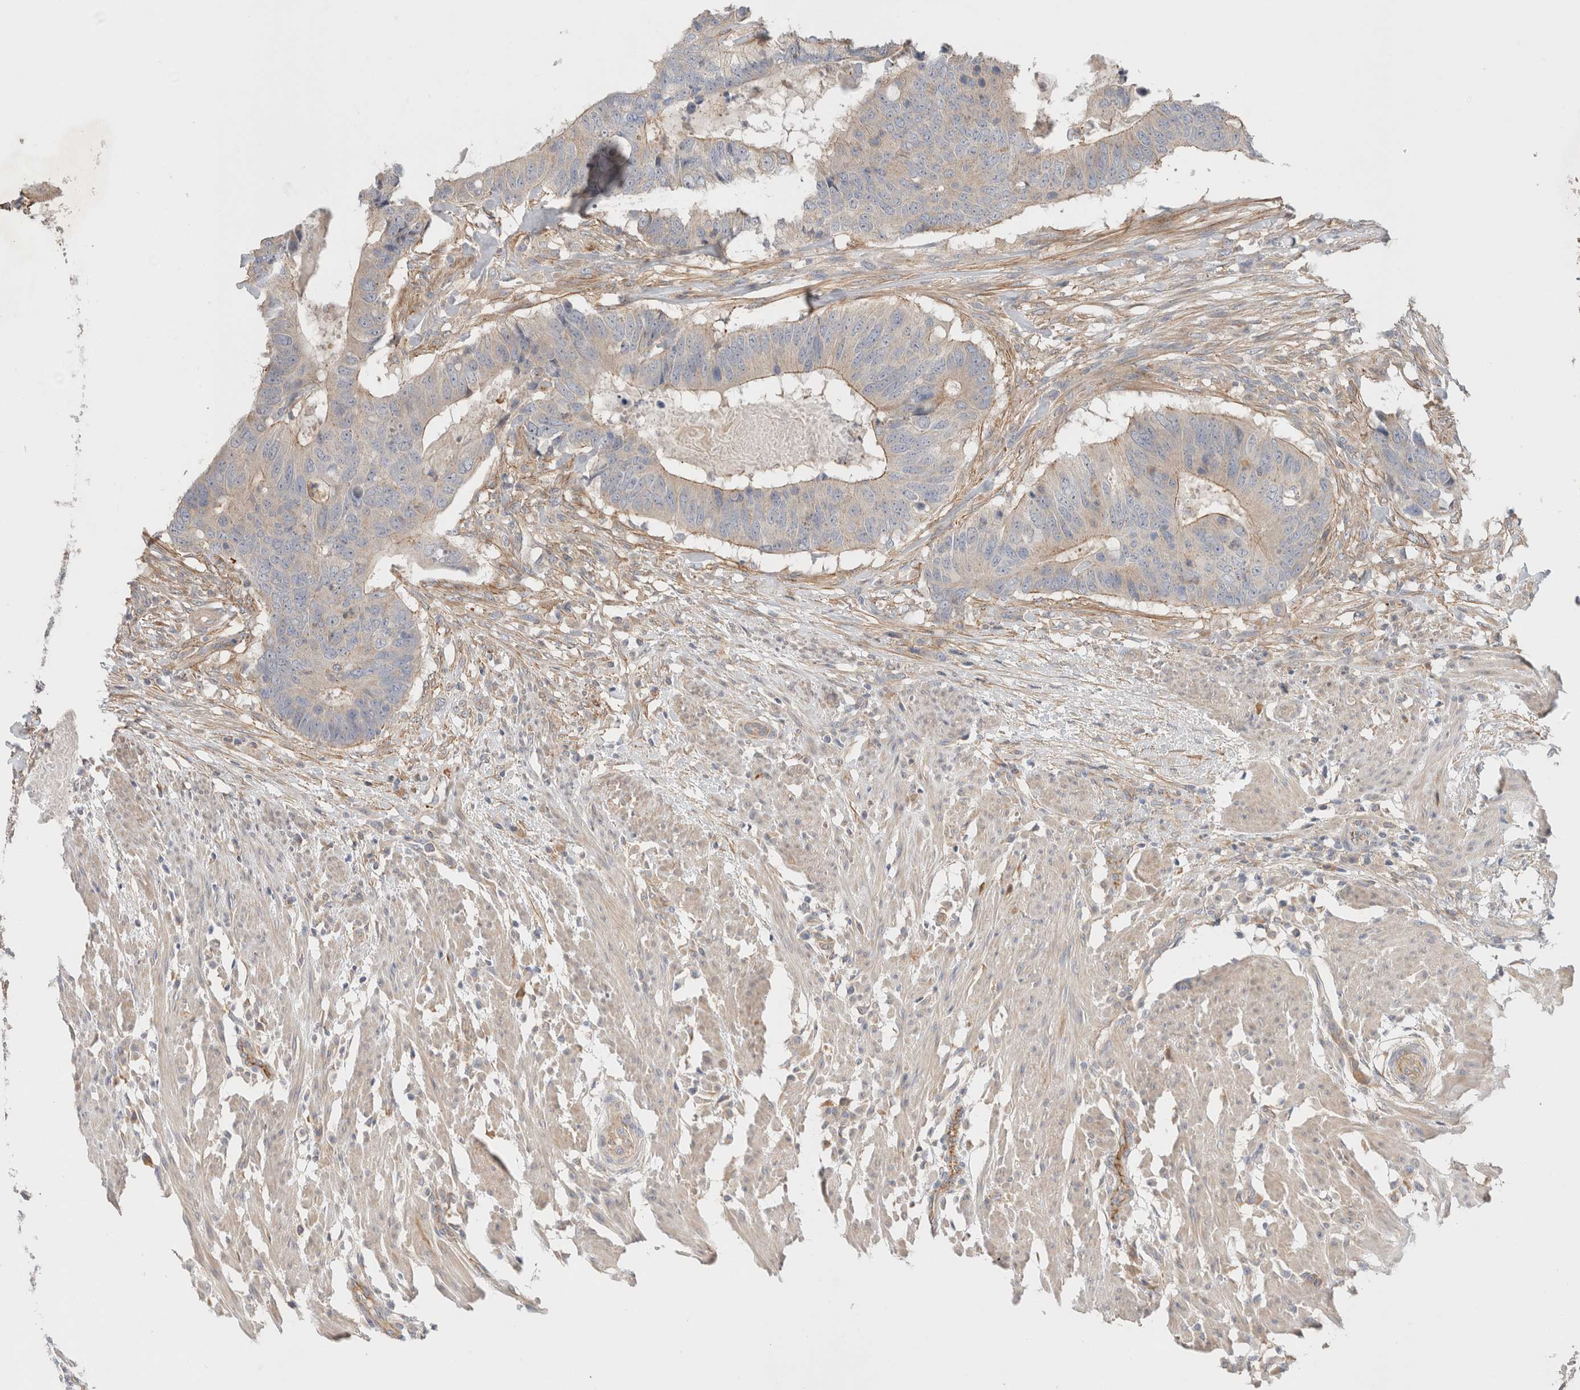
{"staining": {"intensity": "weak", "quantity": "<25%", "location": "cytoplasmic/membranous"}, "tissue": "colorectal cancer", "cell_type": "Tumor cells", "image_type": "cancer", "snomed": [{"axis": "morphology", "description": "Adenocarcinoma, NOS"}, {"axis": "topography", "description": "Colon"}], "caption": "This is a micrograph of immunohistochemistry (IHC) staining of colorectal cancer, which shows no expression in tumor cells.", "gene": "SGK3", "patient": {"sex": "male", "age": 56}}